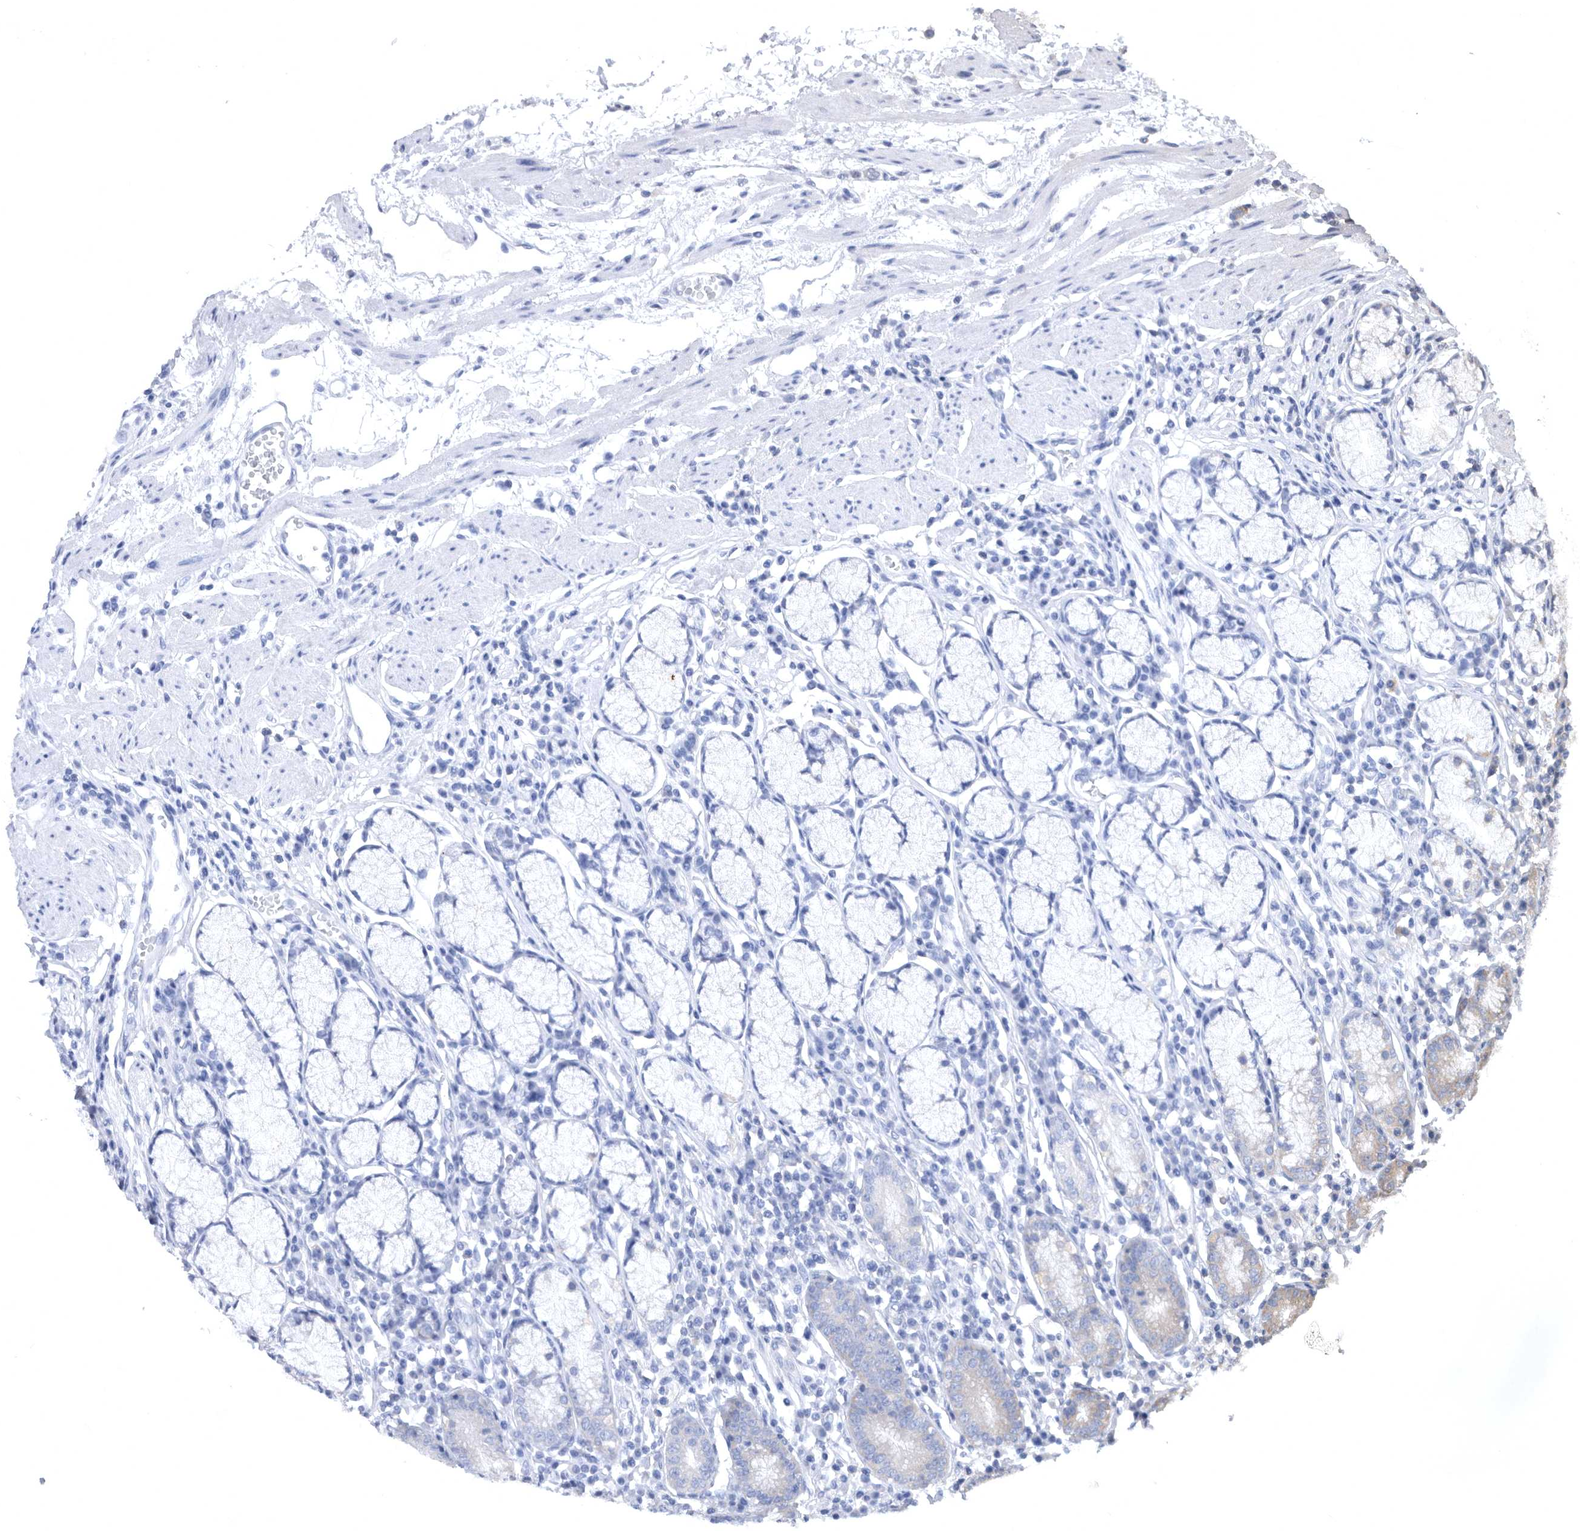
{"staining": {"intensity": "negative", "quantity": "none", "location": "none"}, "tissue": "stomach", "cell_type": "Glandular cells", "image_type": "normal", "snomed": [{"axis": "morphology", "description": "Normal tissue, NOS"}, {"axis": "topography", "description": "Stomach"}], "caption": "Benign stomach was stained to show a protein in brown. There is no significant staining in glandular cells.", "gene": "CCT4", "patient": {"sex": "male", "age": 55}}